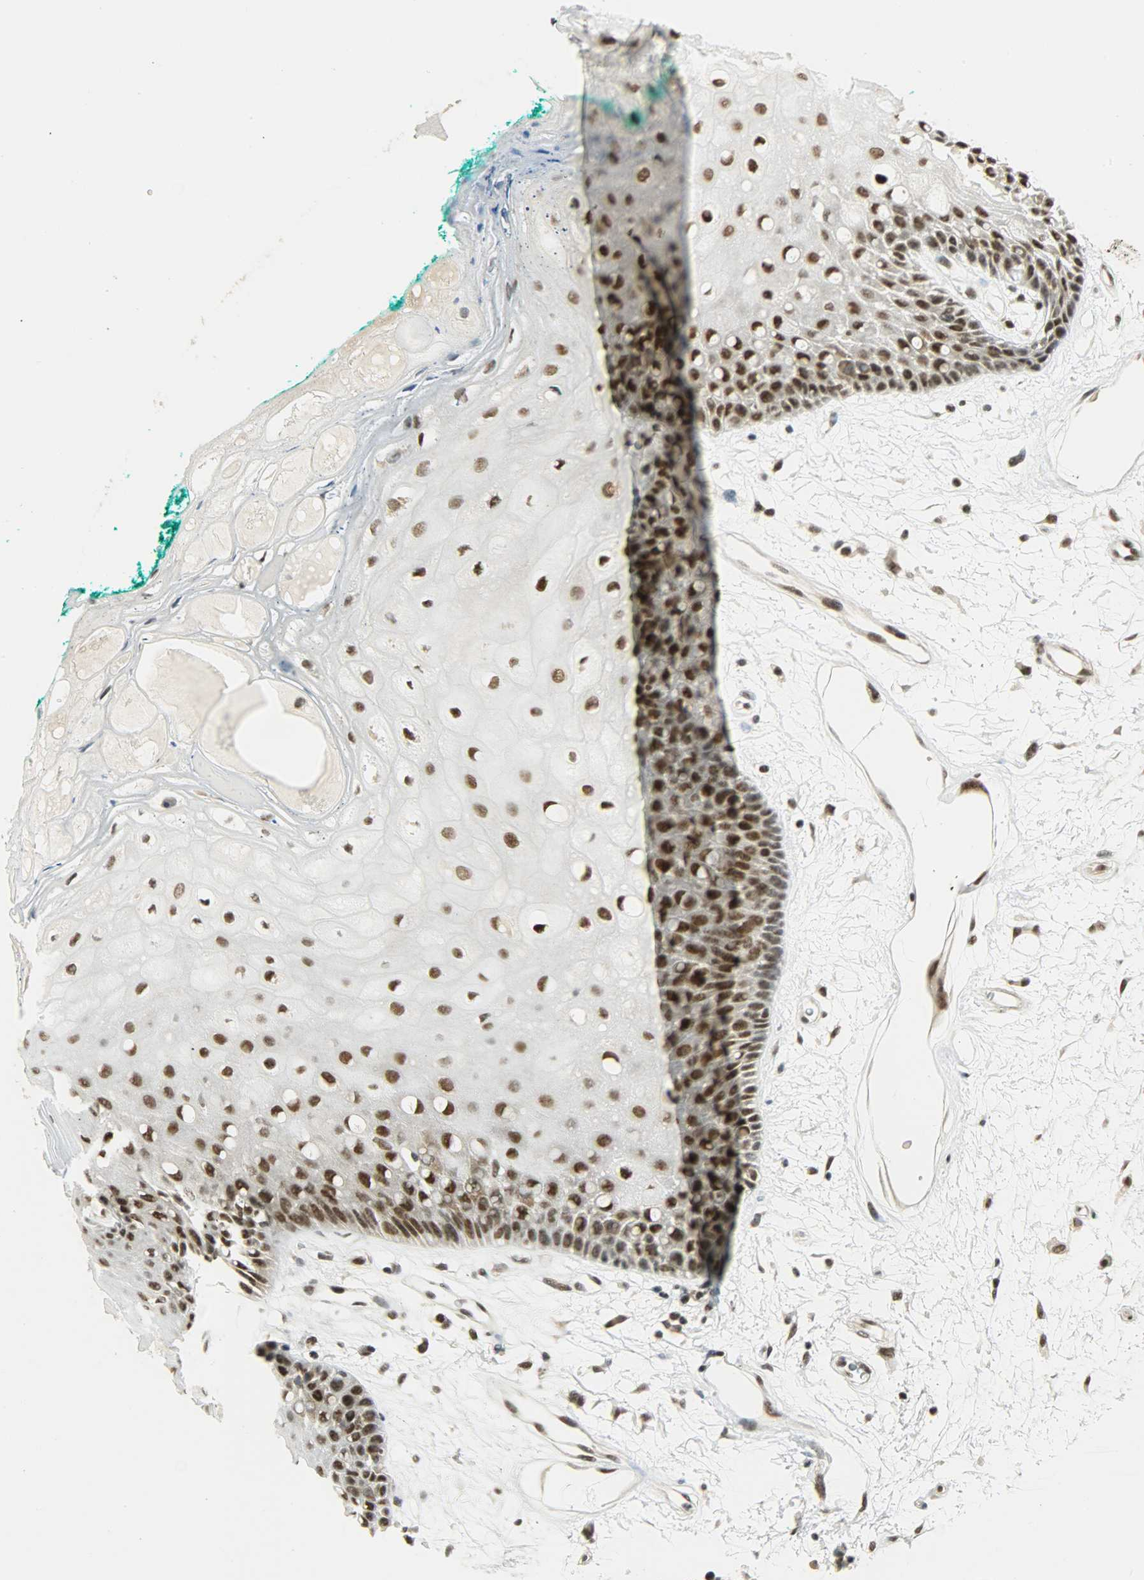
{"staining": {"intensity": "strong", "quantity": ">75%", "location": "nuclear"}, "tissue": "oral mucosa", "cell_type": "Squamous epithelial cells", "image_type": "normal", "snomed": [{"axis": "morphology", "description": "Normal tissue, NOS"}, {"axis": "morphology", "description": "Squamous cell carcinoma, NOS"}, {"axis": "topography", "description": "Skeletal muscle"}, {"axis": "topography", "description": "Oral tissue"}, {"axis": "topography", "description": "Head-Neck"}], "caption": "Immunohistochemical staining of normal oral mucosa shows high levels of strong nuclear staining in approximately >75% of squamous epithelial cells. Immunohistochemistry (ihc) stains the protein in brown and the nuclei are stained blue.", "gene": "SUGP1", "patient": {"sex": "female", "age": 84}}